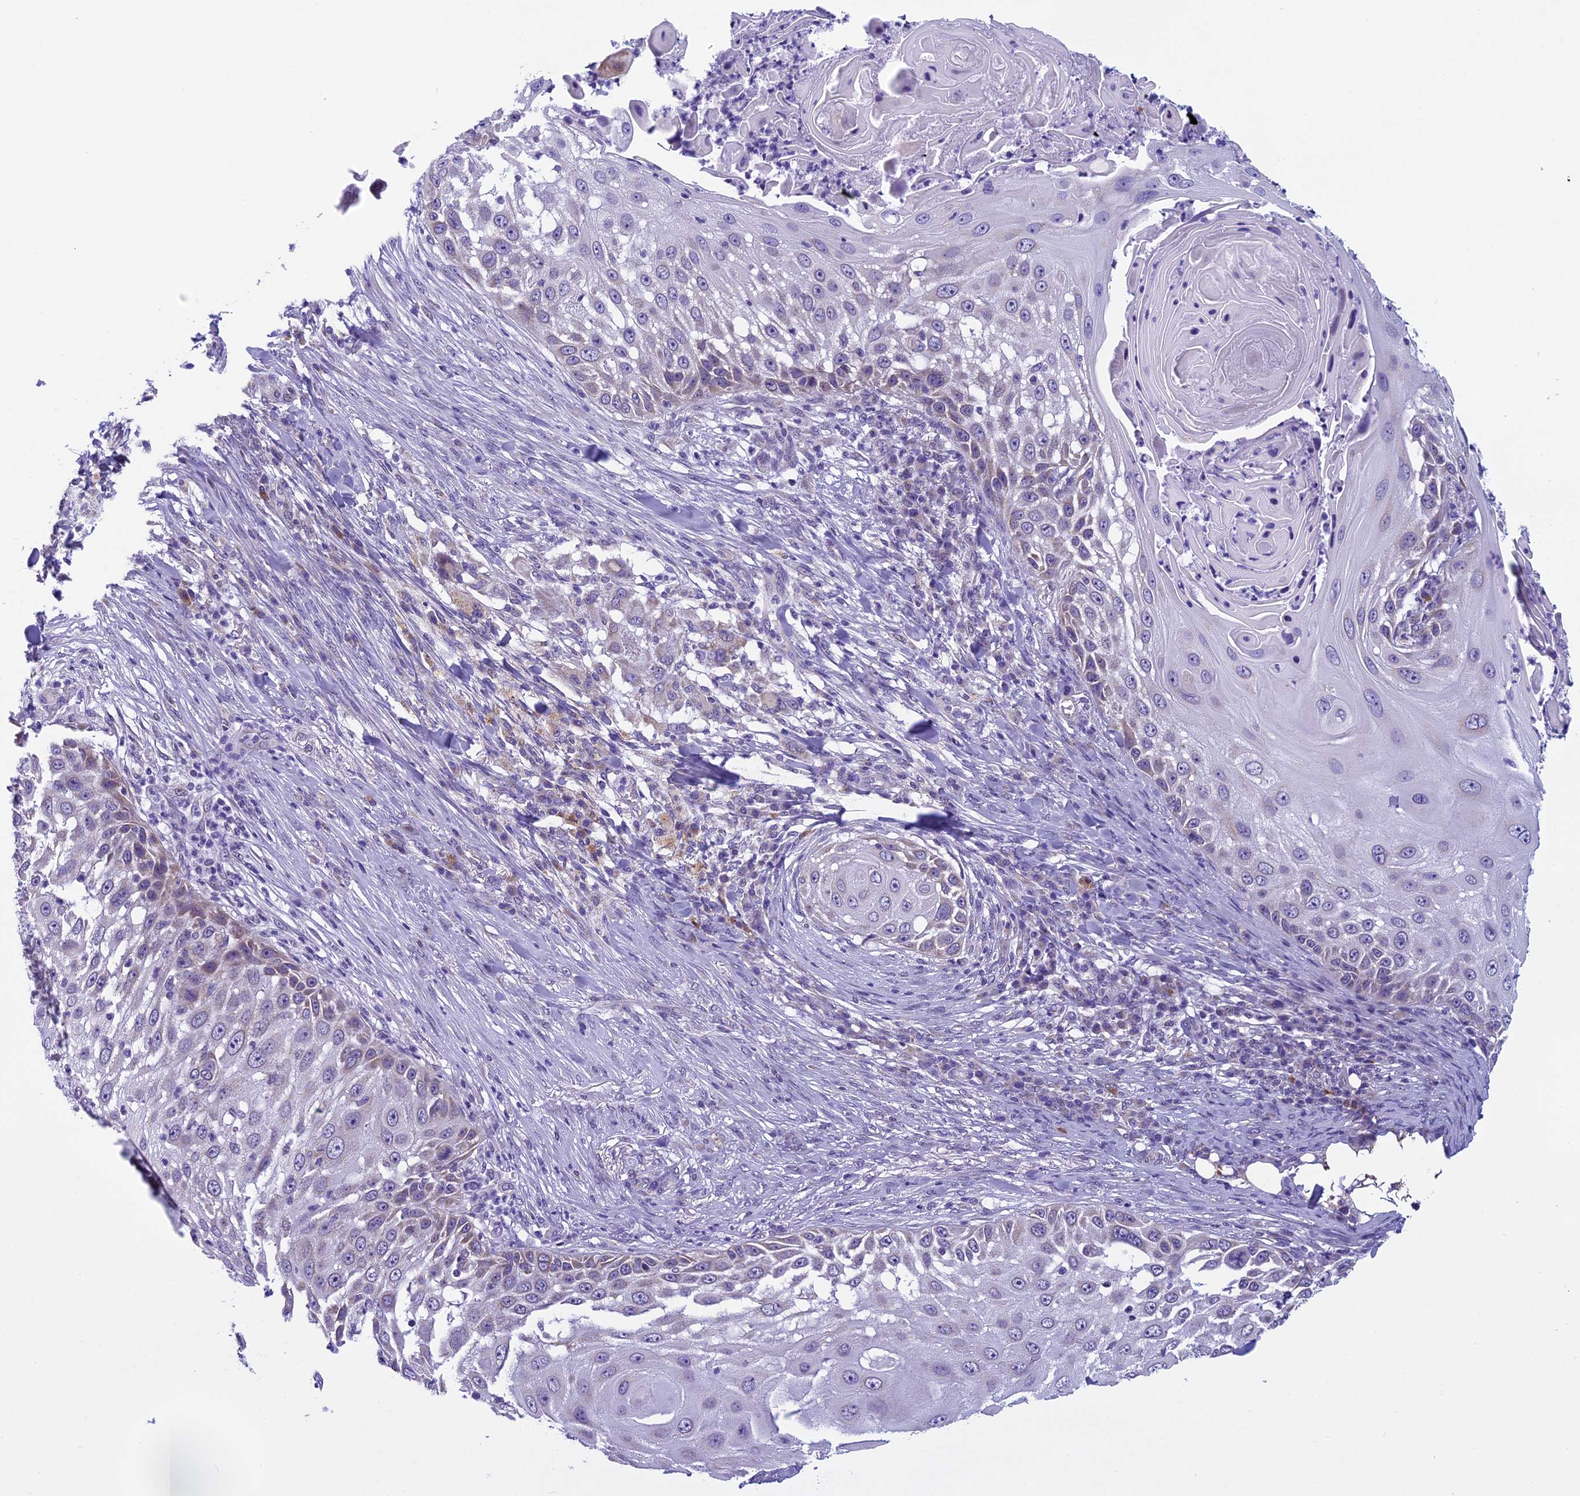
{"staining": {"intensity": "weak", "quantity": "<25%", "location": "cytoplasmic/membranous"}, "tissue": "skin cancer", "cell_type": "Tumor cells", "image_type": "cancer", "snomed": [{"axis": "morphology", "description": "Squamous cell carcinoma, NOS"}, {"axis": "topography", "description": "Skin"}], "caption": "Tumor cells show no significant protein expression in skin cancer.", "gene": "ZNF317", "patient": {"sex": "female", "age": 44}}